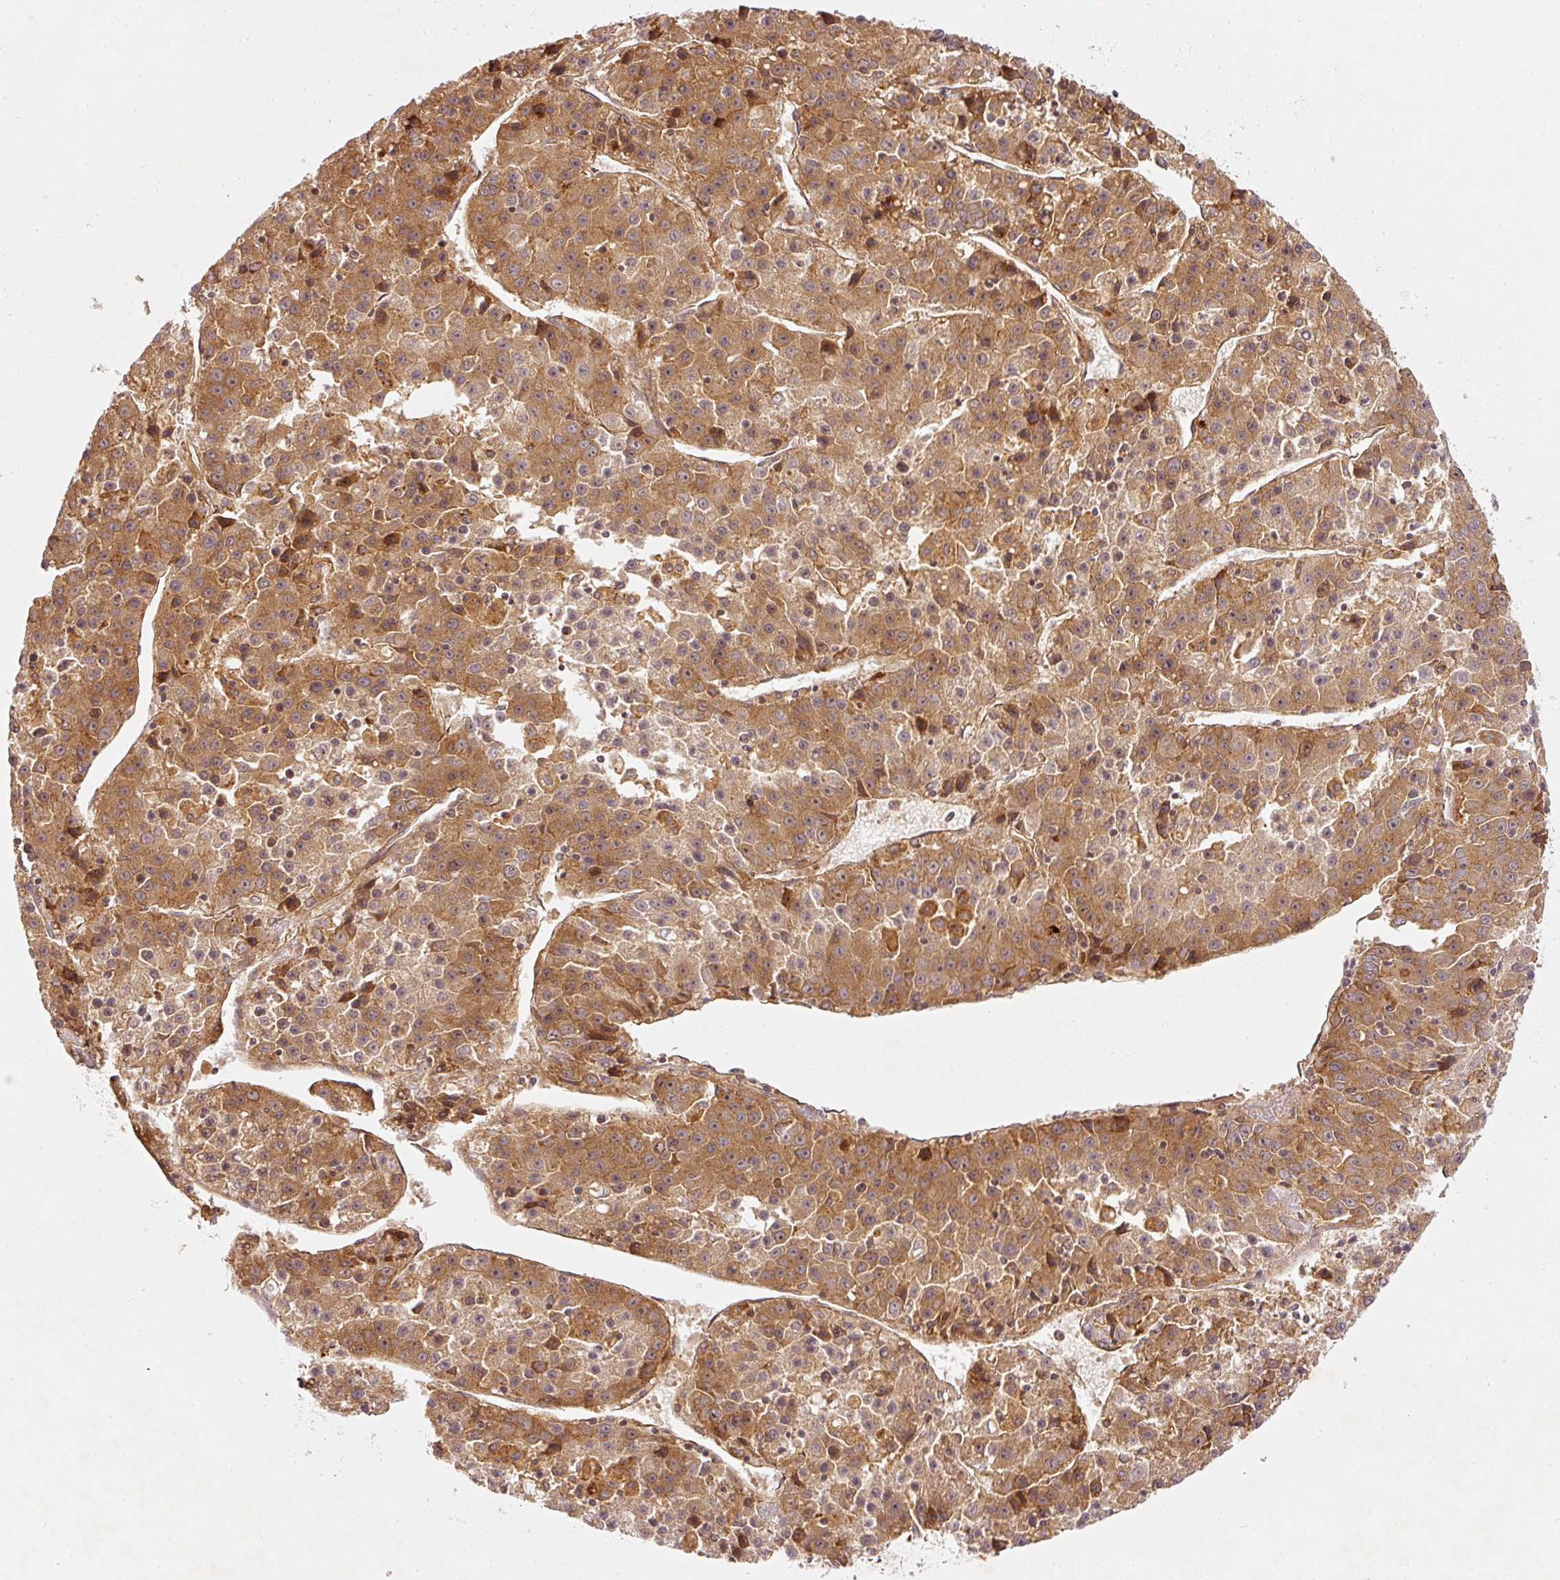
{"staining": {"intensity": "moderate", "quantity": ">75%", "location": "cytoplasmic/membranous"}, "tissue": "liver cancer", "cell_type": "Tumor cells", "image_type": "cancer", "snomed": [{"axis": "morphology", "description": "Carcinoma, Hepatocellular, NOS"}, {"axis": "topography", "description": "Liver"}], "caption": "Liver hepatocellular carcinoma stained with a protein marker displays moderate staining in tumor cells.", "gene": "ZNF580", "patient": {"sex": "female", "age": 53}}